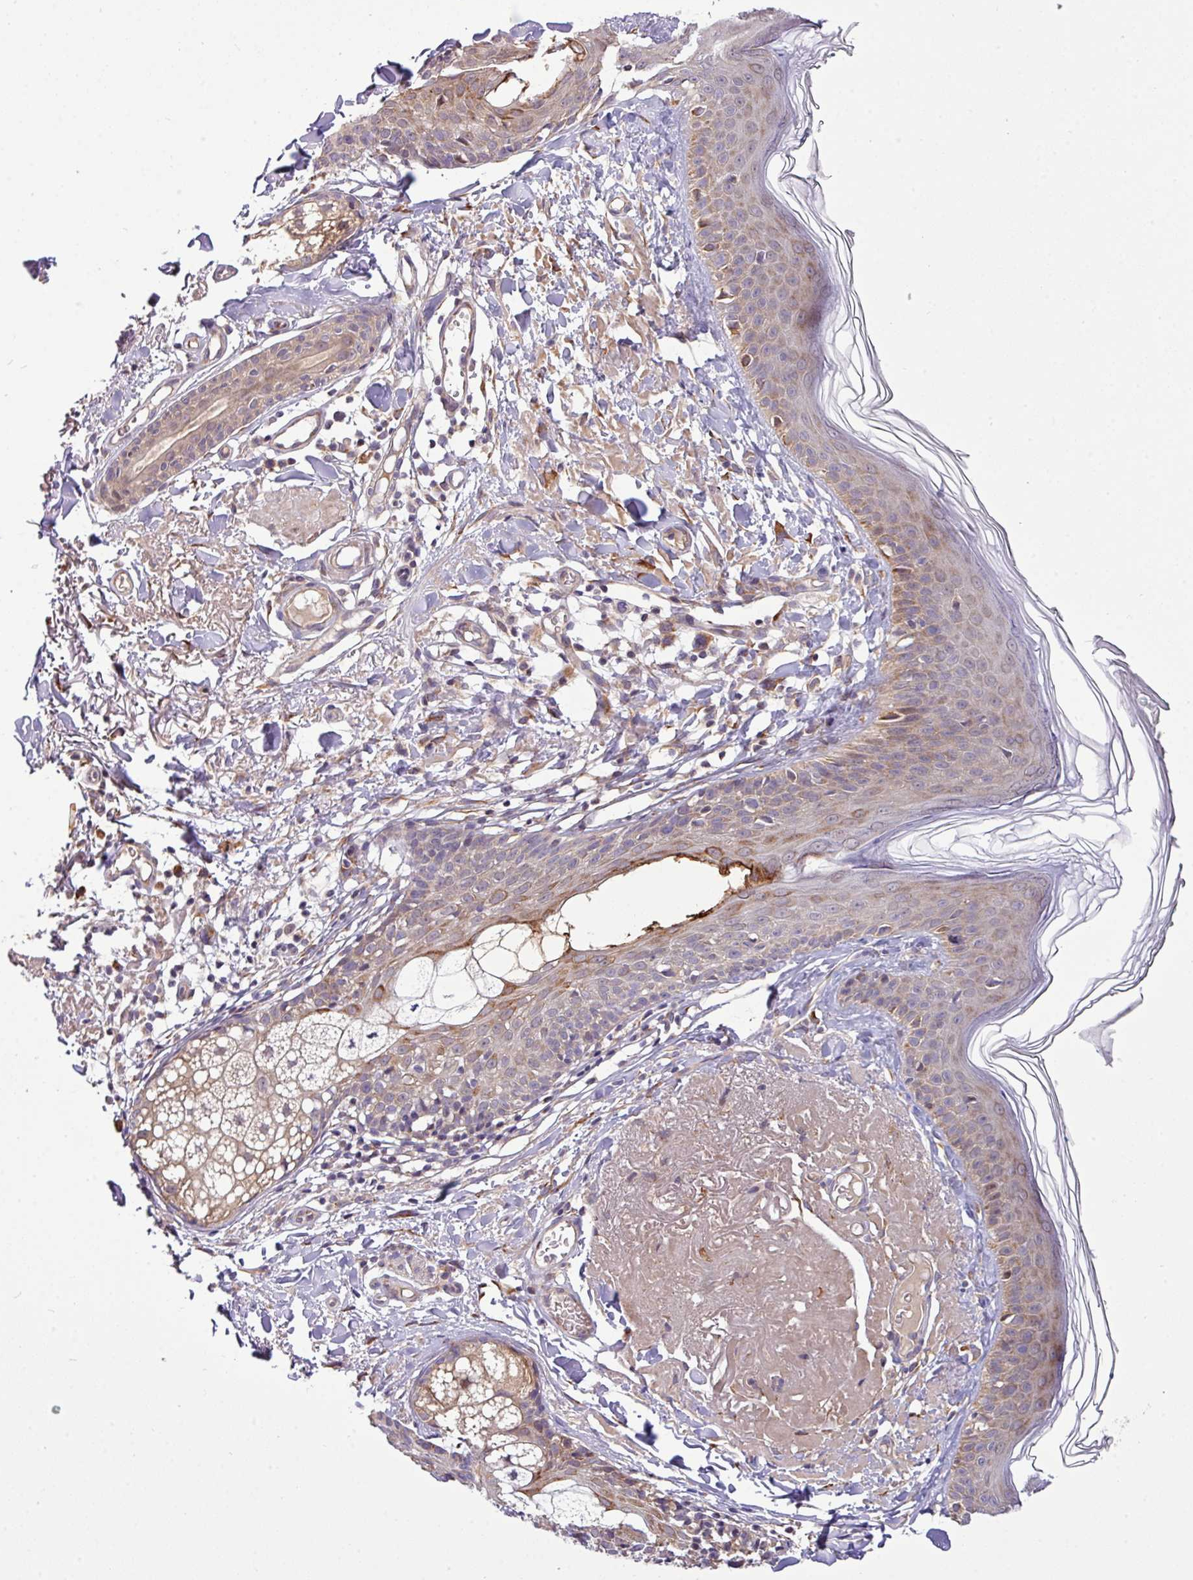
{"staining": {"intensity": "moderate", "quantity": ">75%", "location": "cytoplasmic/membranous"}, "tissue": "skin", "cell_type": "Fibroblasts", "image_type": "normal", "snomed": [{"axis": "morphology", "description": "Normal tissue, NOS"}, {"axis": "morphology", "description": "Malignant melanoma, NOS"}, {"axis": "topography", "description": "Skin"}], "caption": "Immunohistochemistry (IHC) (DAB) staining of unremarkable skin reveals moderate cytoplasmic/membranous protein expression in about >75% of fibroblasts.", "gene": "TM2D2", "patient": {"sex": "male", "age": 80}}